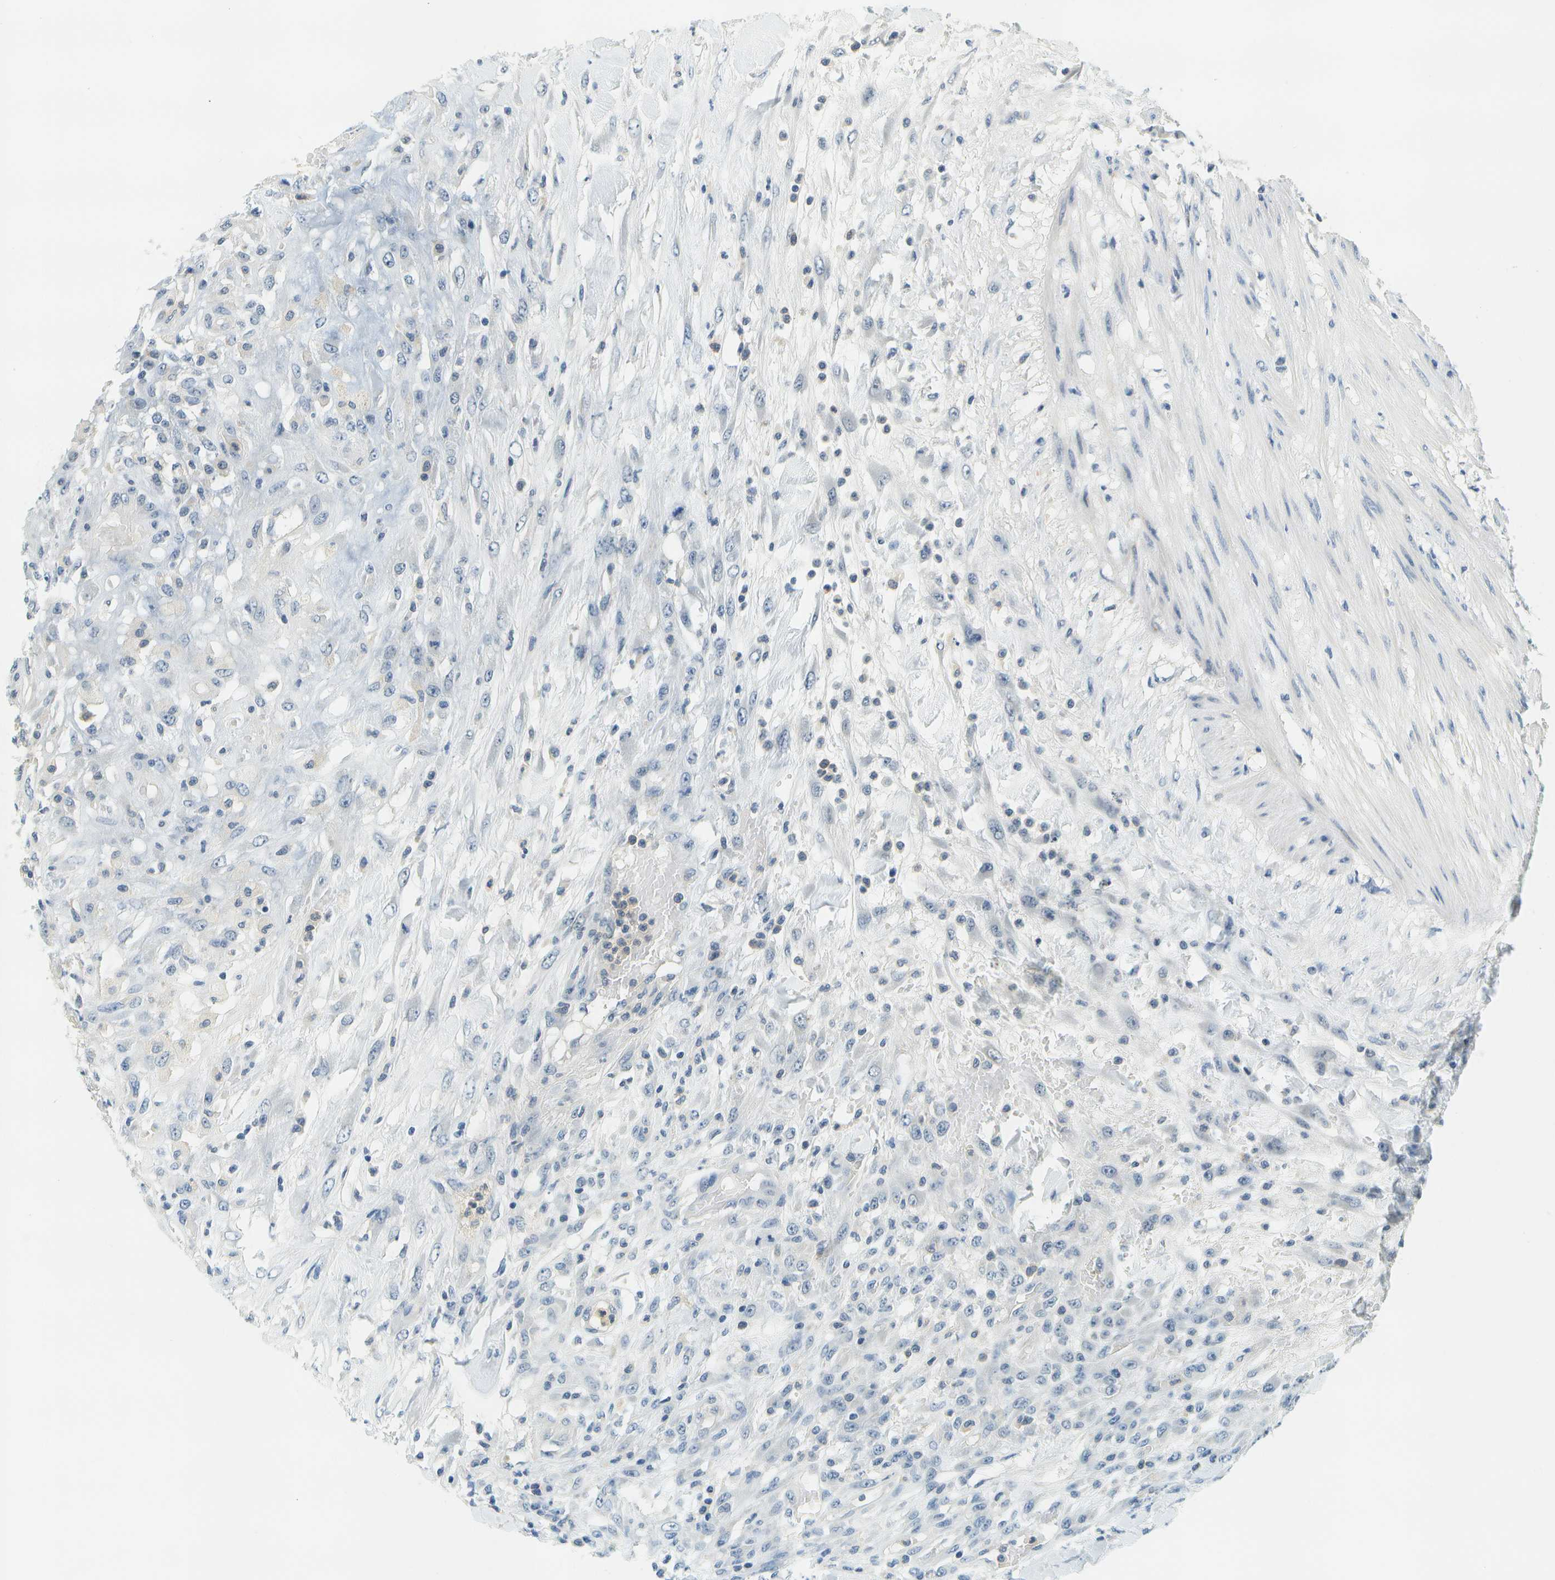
{"staining": {"intensity": "negative", "quantity": "none", "location": "none"}, "tissue": "testis cancer", "cell_type": "Tumor cells", "image_type": "cancer", "snomed": [{"axis": "morphology", "description": "Seminoma, NOS"}, {"axis": "topography", "description": "Testis"}], "caption": "Immunohistochemical staining of human testis cancer shows no significant staining in tumor cells. (Brightfield microscopy of DAB IHC at high magnification).", "gene": "RASGRP2", "patient": {"sex": "male", "age": 59}}